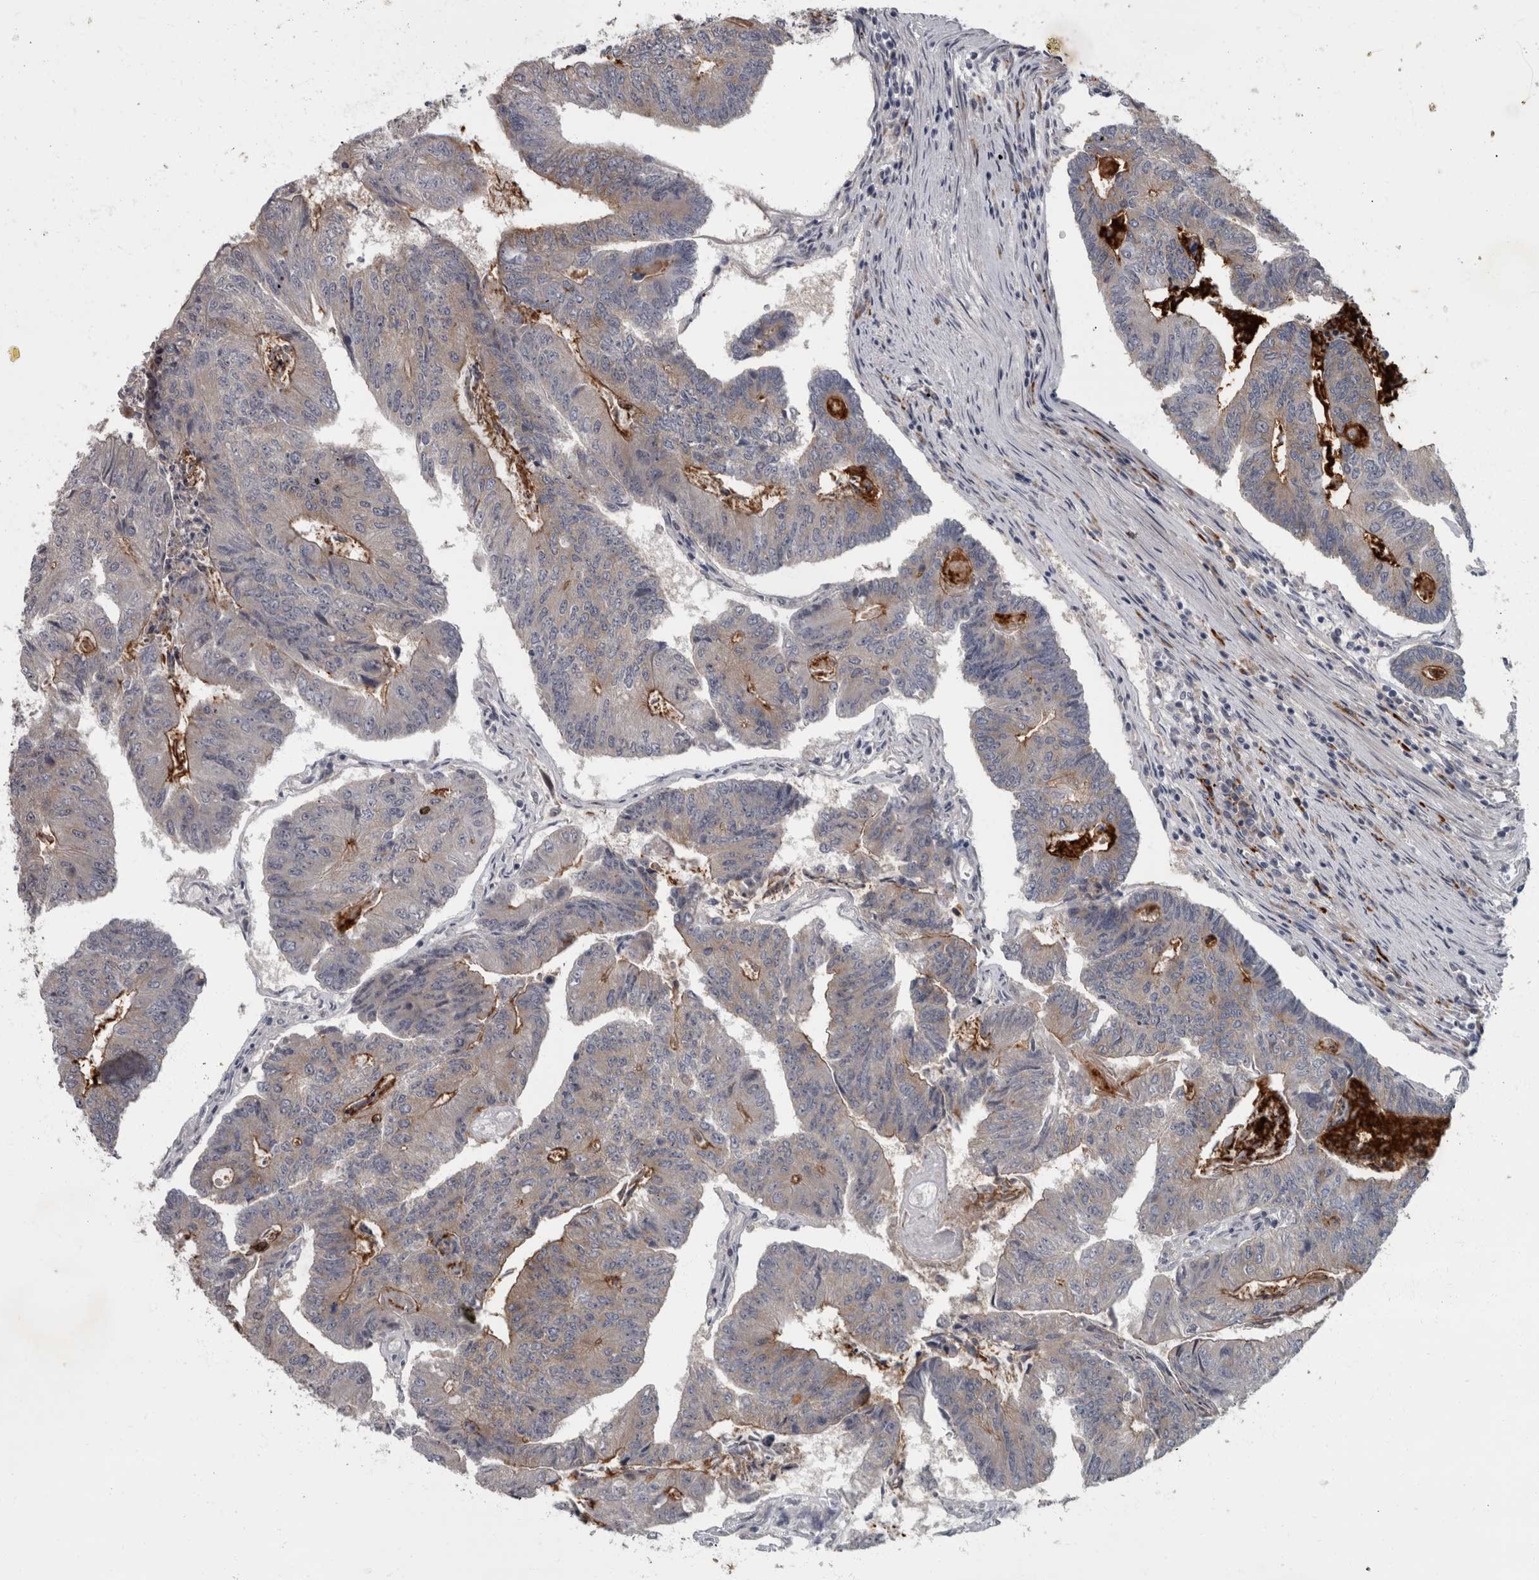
{"staining": {"intensity": "moderate", "quantity": "<25%", "location": "cytoplasmic/membranous"}, "tissue": "colorectal cancer", "cell_type": "Tumor cells", "image_type": "cancer", "snomed": [{"axis": "morphology", "description": "Adenocarcinoma, NOS"}, {"axis": "topography", "description": "Colon"}], "caption": "Colorectal cancer stained with a protein marker demonstrates moderate staining in tumor cells.", "gene": "CDC42BPG", "patient": {"sex": "female", "age": 67}}